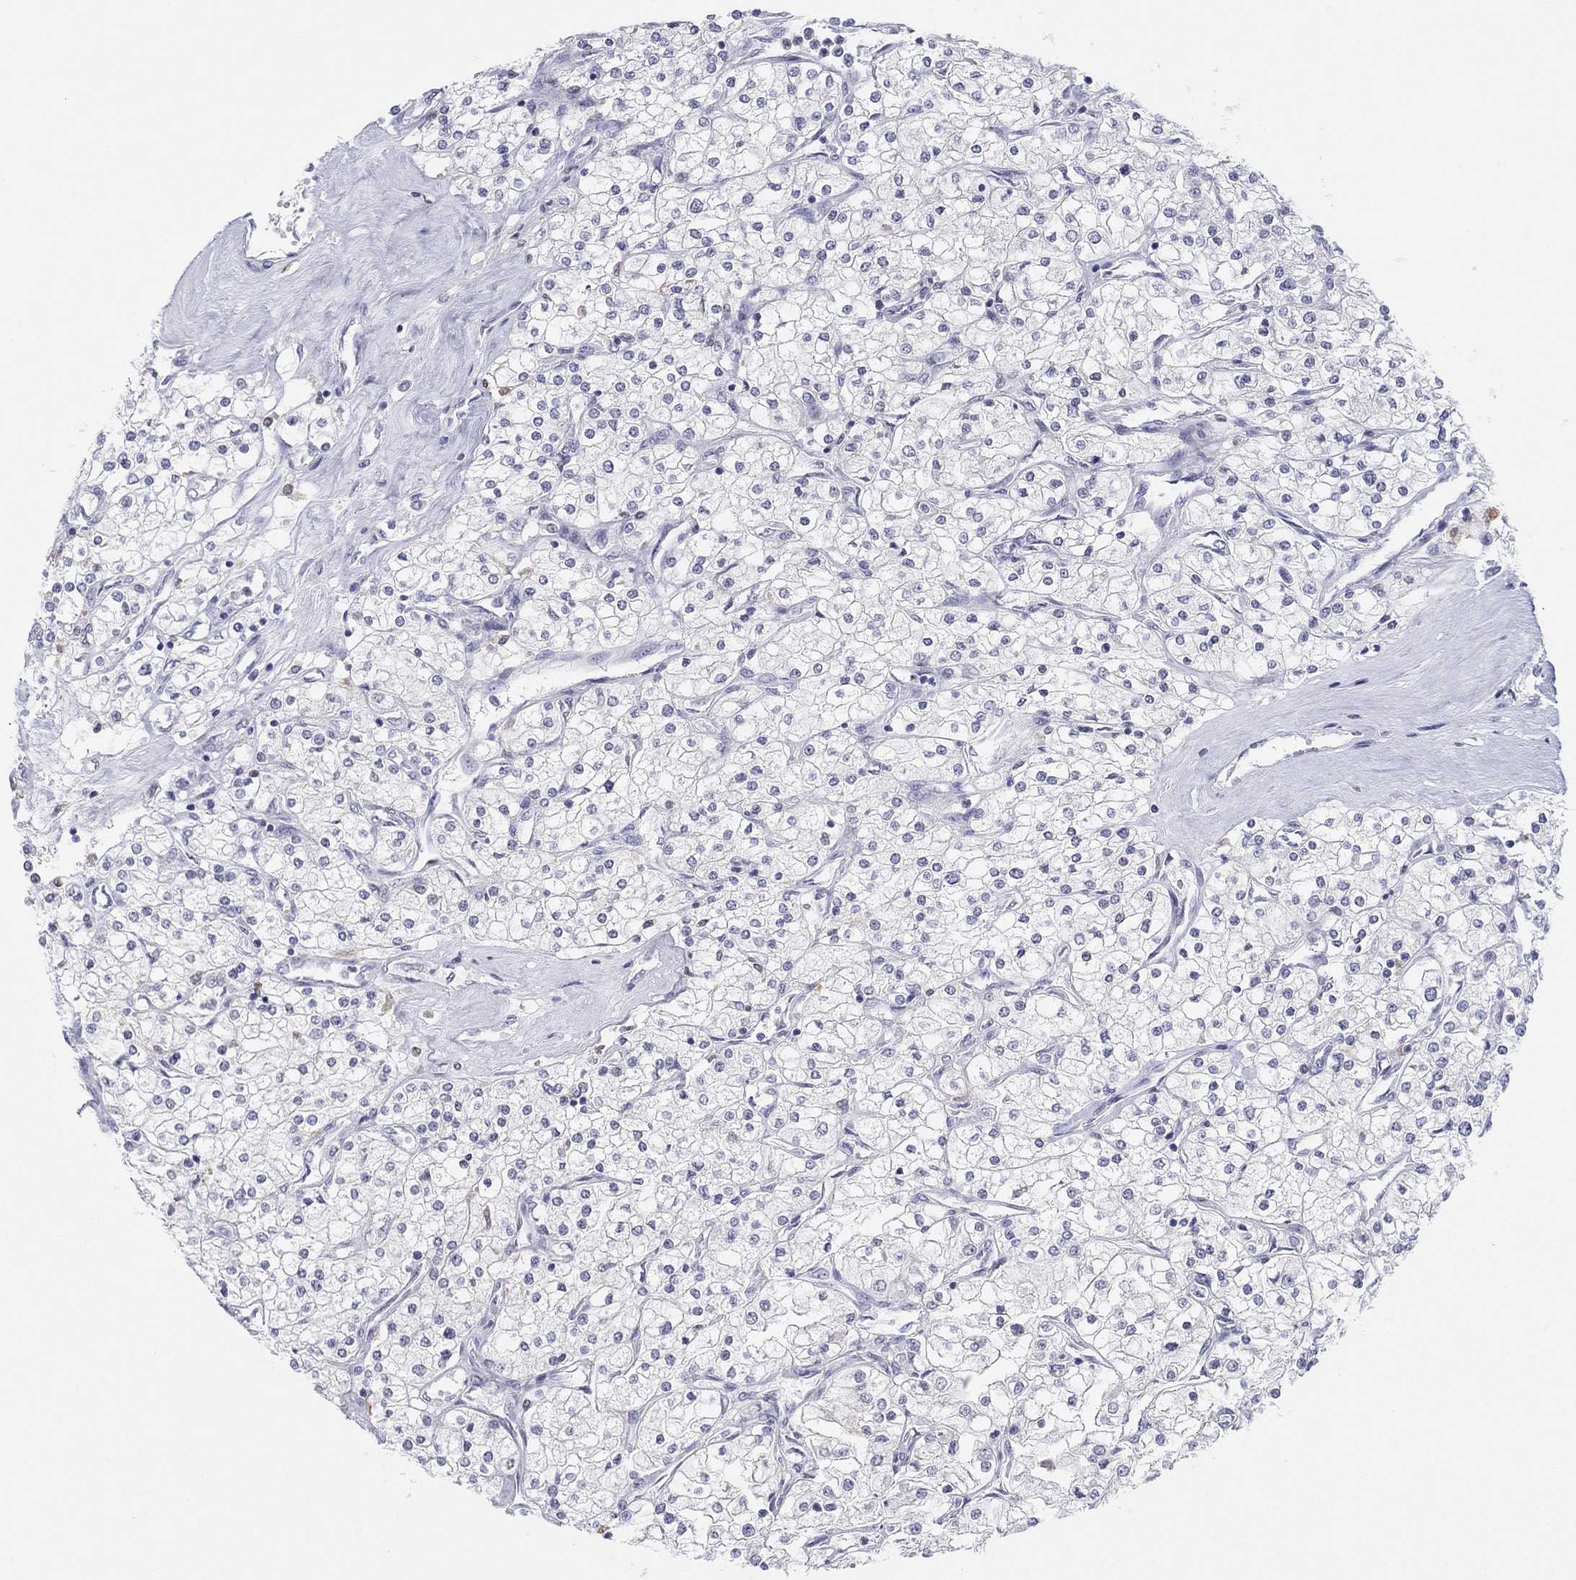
{"staining": {"intensity": "negative", "quantity": "none", "location": "none"}, "tissue": "renal cancer", "cell_type": "Tumor cells", "image_type": "cancer", "snomed": [{"axis": "morphology", "description": "Adenocarcinoma, NOS"}, {"axis": "topography", "description": "Kidney"}], "caption": "This image is of renal cancer (adenocarcinoma) stained with immunohistochemistry to label a protein in brown with the nuclei are counter-stained blue. There is no expression in tumor cells. (Immunohistochemistry (ihc), brightfield microscopy, high magnification).", "gene": "PDXK", "patient": {"sex": "male", "age": 80}}